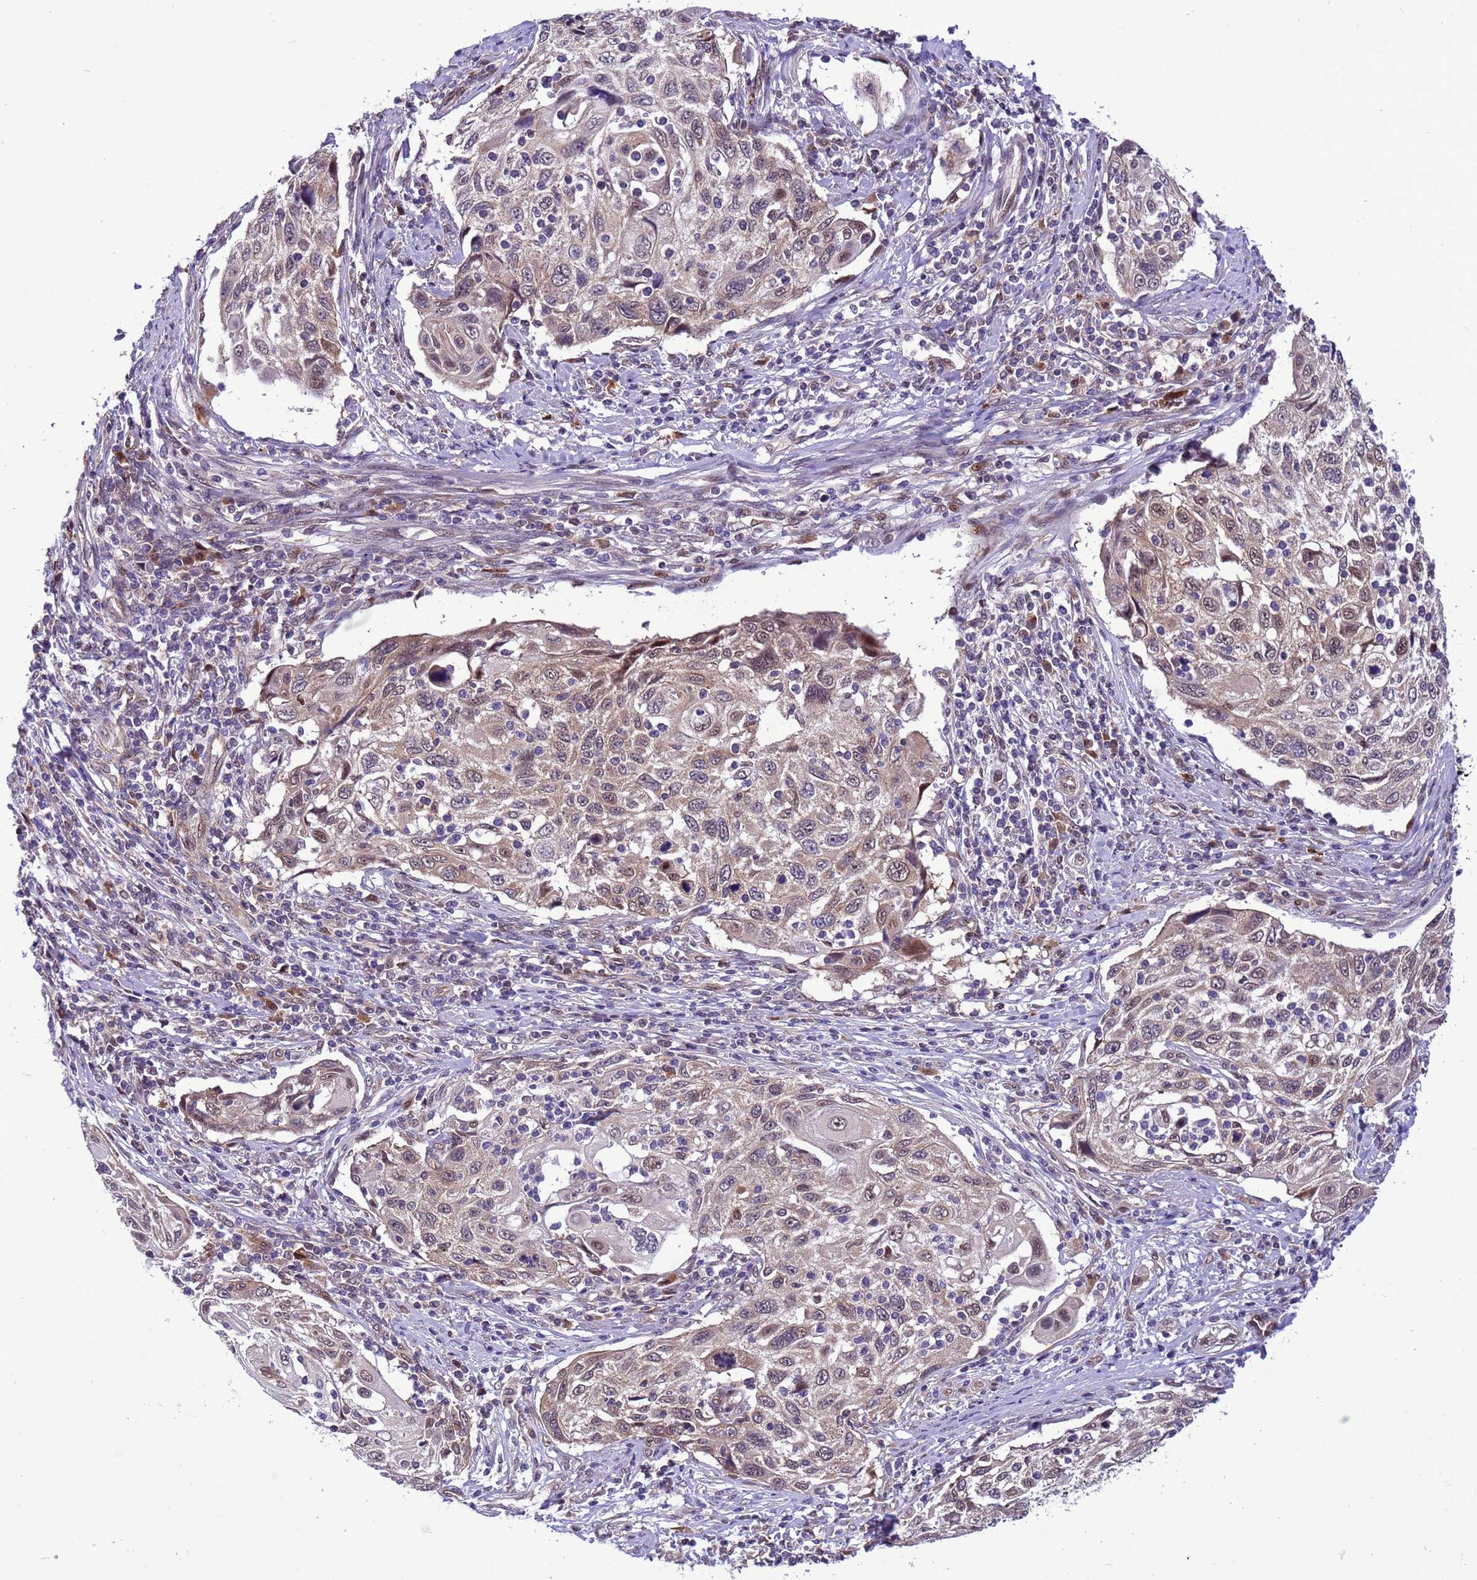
{"staining": {"intensity": "weak", "quantity": "25%-75%", "location": "nuclear"}, "tissue": "cervical cancer", "cell_type": "Tumor cells", "image_type": "cancer", "snomed": [{"axis": "morphology", "description": "Squamous cell carcinoma, NOS"}, {"axis": "topography", "description": "Cervix"}], "caption": "A histopathology image of human squamous cell carcinoma (cervical) stained for a protein reveals weak nuclear brown staining in tumor cells.", "gene": "RASD1", "patient": {"sex": "female", "age": 70}}